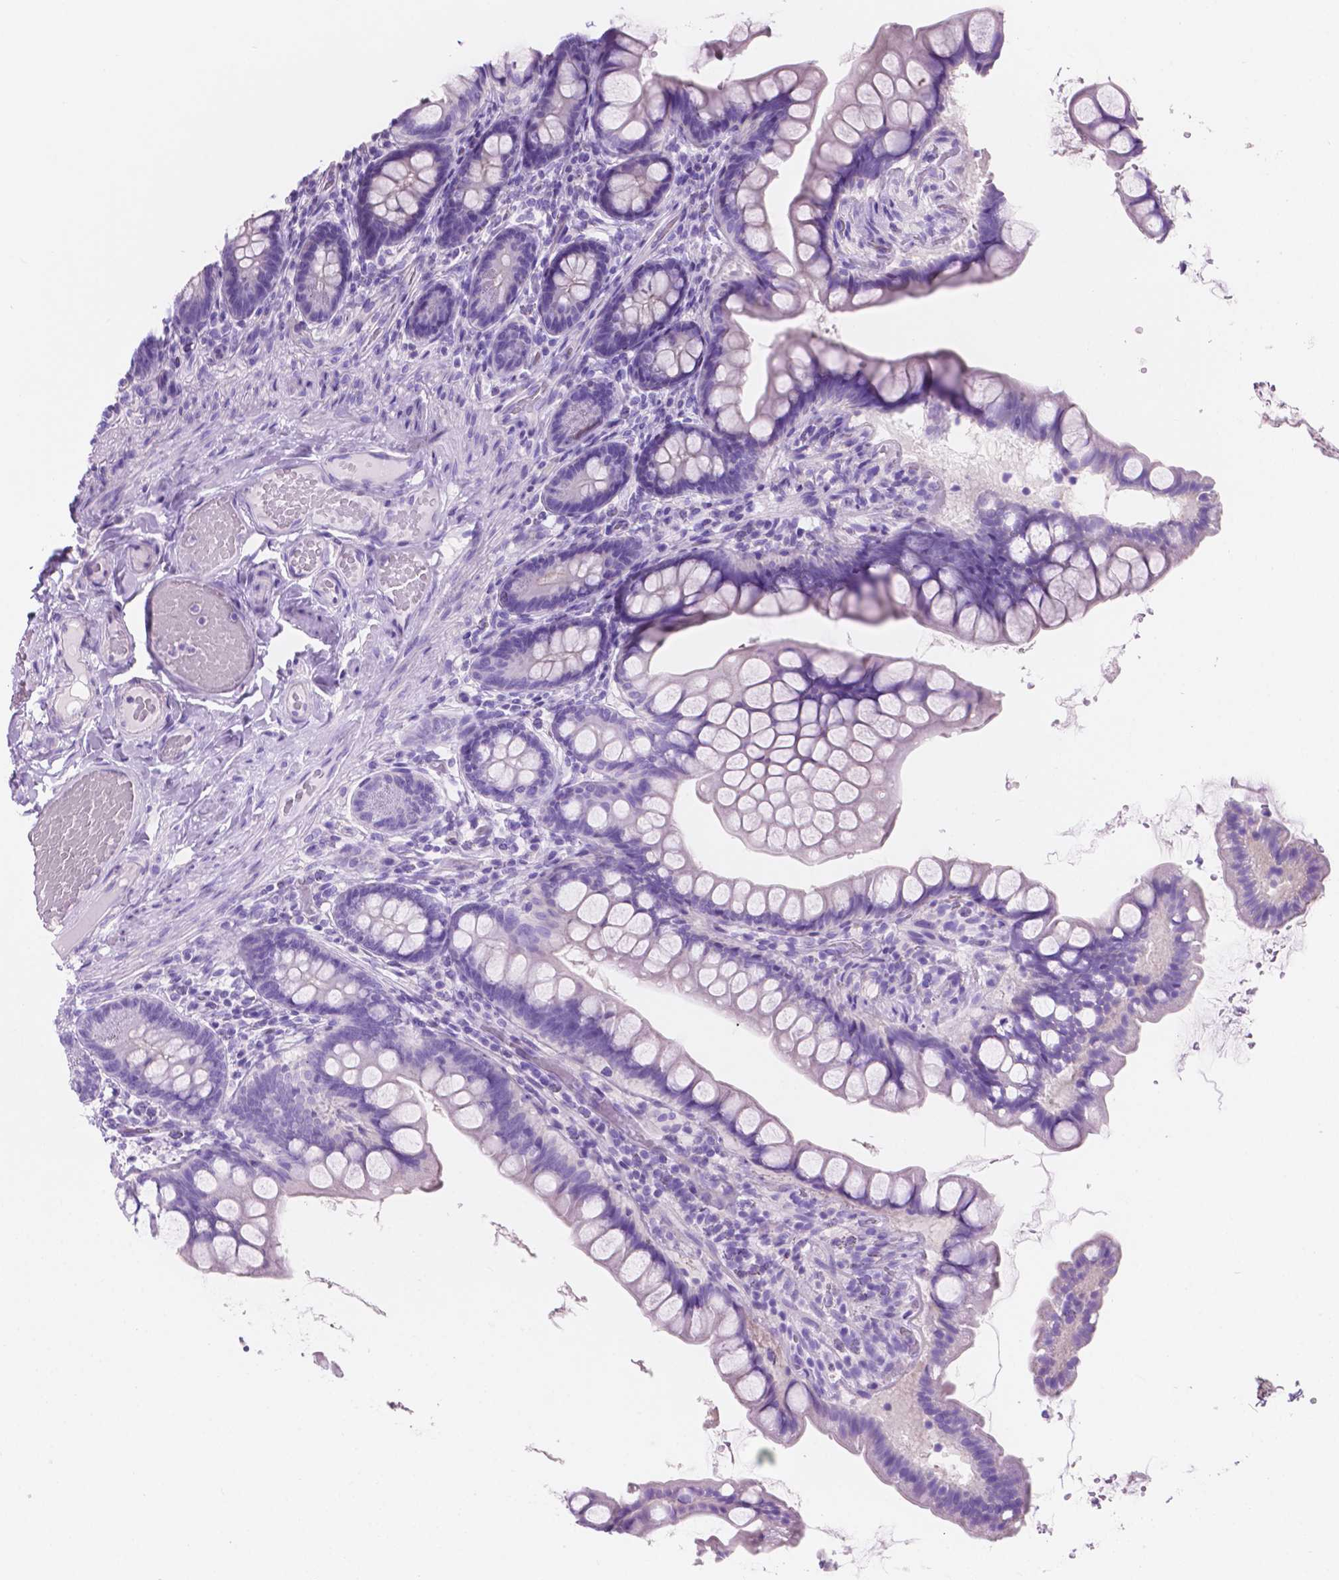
{"staining": {"intensity": "negative", "quantity": "none", "location": "none"}, "tissue": "small intestine", "cell_type": "Glandular cells", "image_type": "normal", "snomed": [{"axis": "morphology", "description": "Normal tissue, NOS"}, {"axis": "topography", "description": "Small intestine"}], "caption": "Immunohistochemistry histopathology image of normal human small intestine stained for a protein (brown), which shows no expression in glandular cells. (Stains: DAB (3,3'-diaminobenzidine) IHC with hematoxylin counter stain, Microscopy: brightfield microscopy at high magnification).", "gene": "IGFN1", "patient": {"sex": "male", "age": 70}}